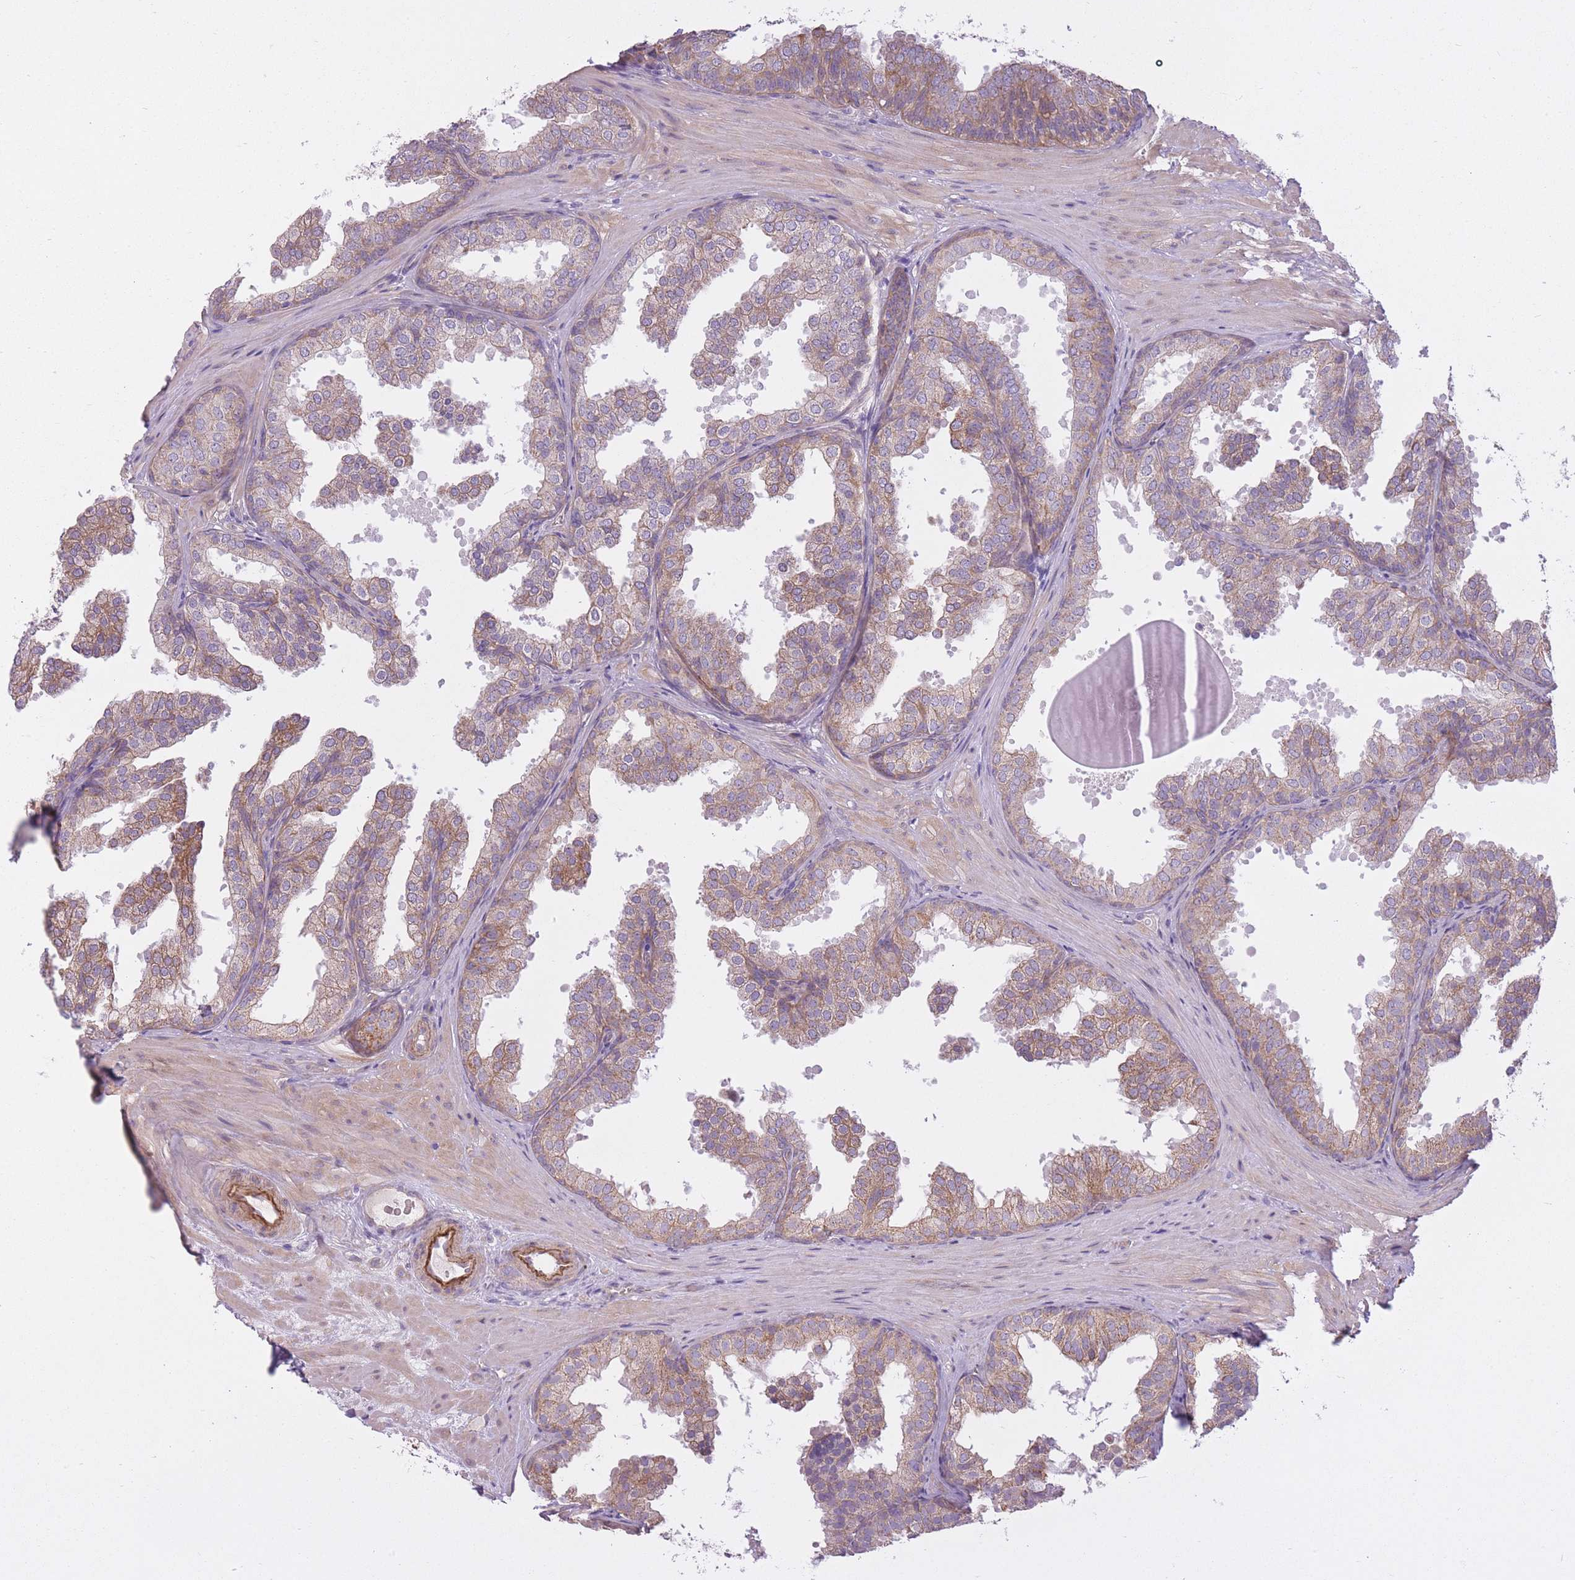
{"staining": {"intensity": "moderate", "quantity": "25%-75%", "location": "cytoplasmic/membranous"}, "tissue": "prostate", "cell_type": "Glandular cells", "image_type": "normal", "snomed": [{"axis": "morphology", "description": "Normal tissue, NOS"}, {"axis": "topography", "description": "Prostate"}], "caption": "Glandular cells show medium levels of moderate cytoplasmic/membranous positivity in approximately 25%-75% of cells in normal prostate. Immunohistochemistry stains the protein of interest in brown and the nuclei are stained blue.", "gene": "REV1", "patient": {"sex": "male", "age": 37}}